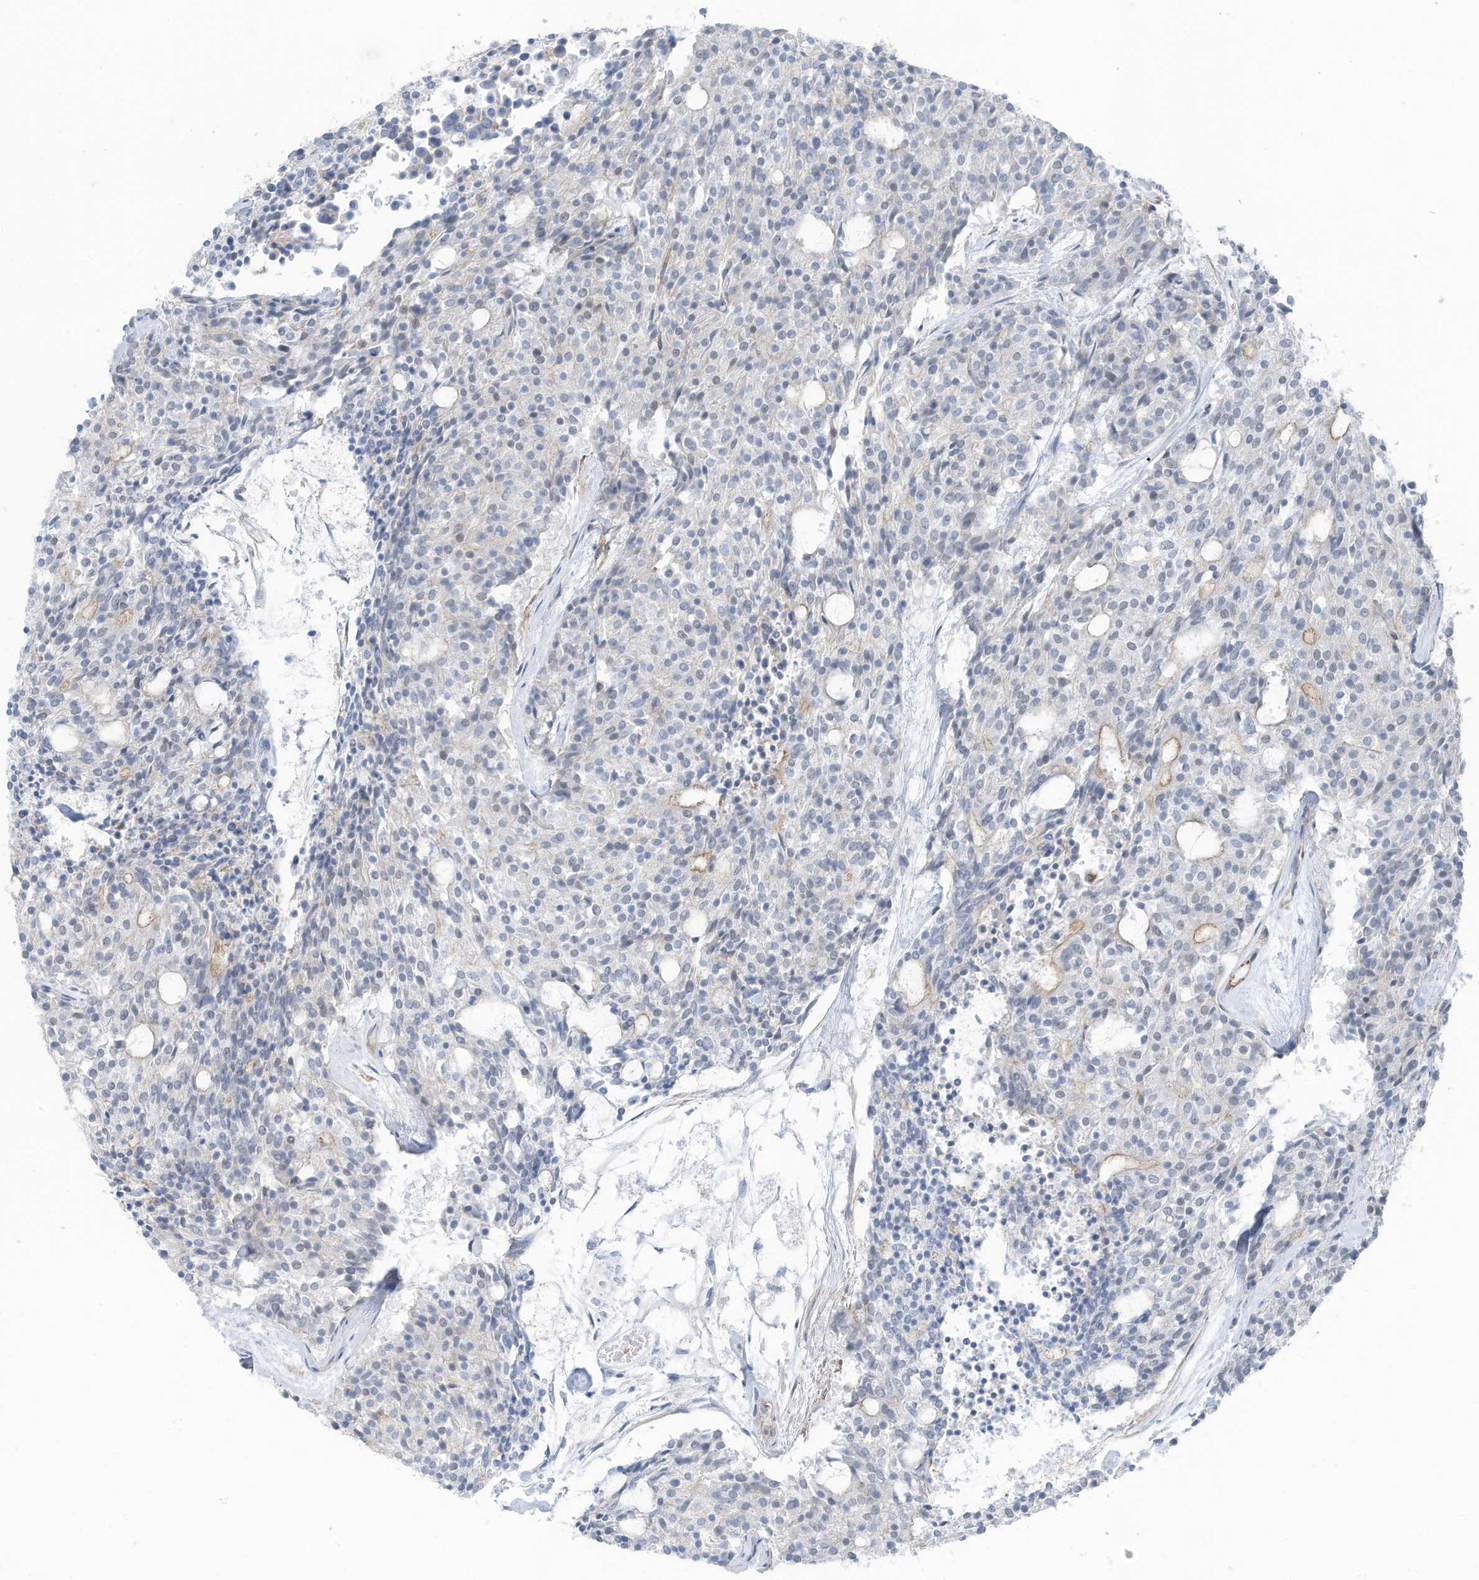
{"staining": {"intensity": "negative", "quantity": "none", "location": "none"}, "tissue": "carcinoid", "cell_type": "Tumor cells", "image_type": "cancer", "snomed": [{"axis": "morphology", "description": "Carcinoid, malignant, NOS"}, {"axis": "topography", "description": "Pancreas"}], "caption": "High magnification brightfield microscopy of carcinoid (malignant) stained with DAB (3,3'-diaminobenzidine) (brown) and counterstained with hematoxylin (blue): tumor cells show no significant expression.", "gene": "ZNF846", "patient": {"sex": "female", "age": 54}}